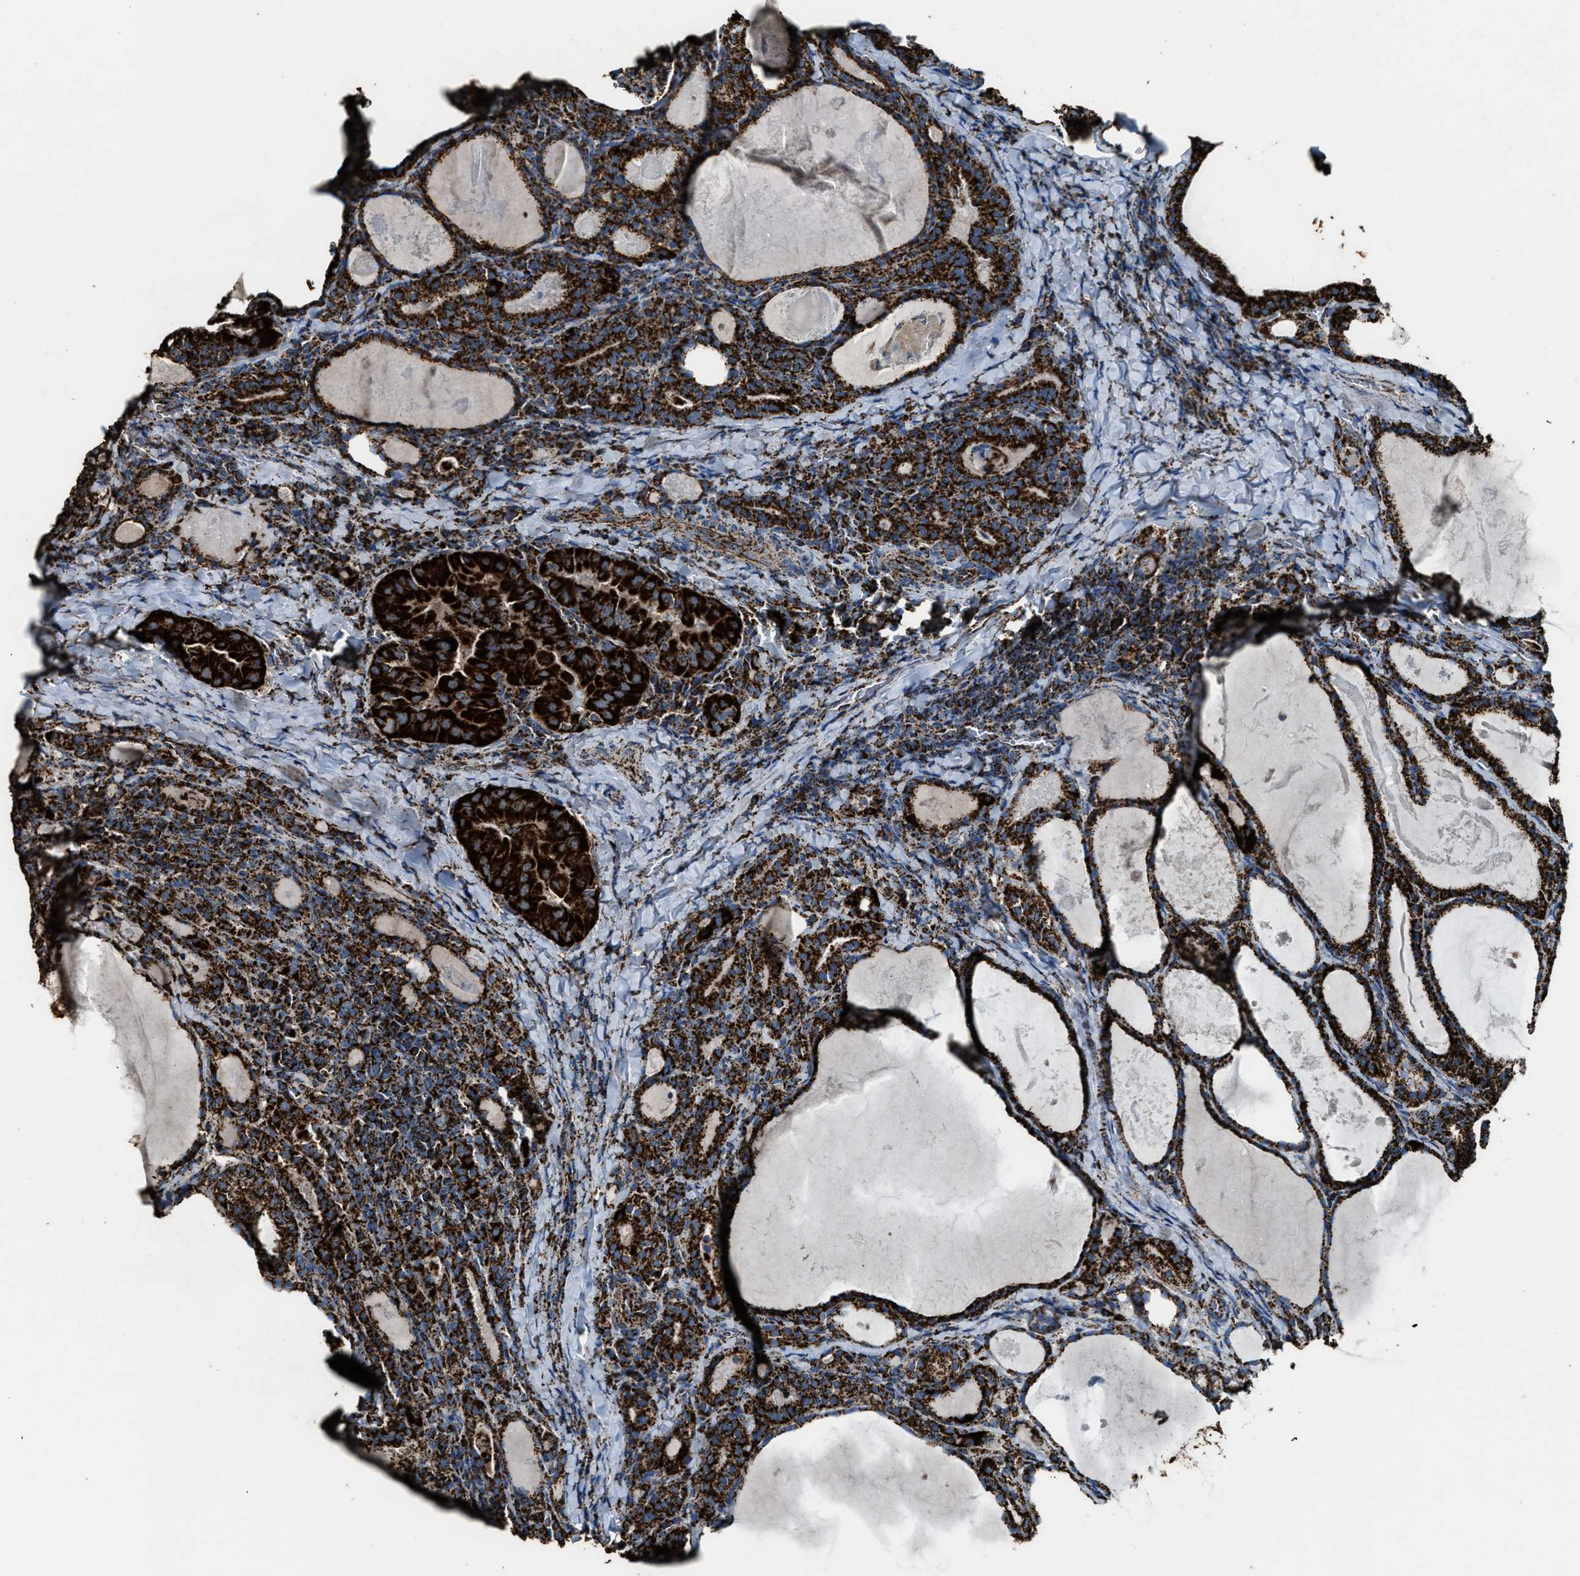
{"staining": {"intensity": "strong", "quantity": ">75%", "location": "cytoplasmic/membranous"}, "tissue": "thyroid cancer", "cell_type": "Tumor cells", "image_type": "cancer", "snomed": [{"axis": "morphology", "description": "Papillary adenocarcinoma, NOS"}, {"axis": "topography", "description": "Thyroid gland"}], "caption": "About >75% of tumor cells in thyroid cancer demonstrate strong cytoplasmic/membranous protein expression as visualized by brown immunohistochemical staining.", "gene": "MDH2", "patient": {"sex": "female", "age": 42}}